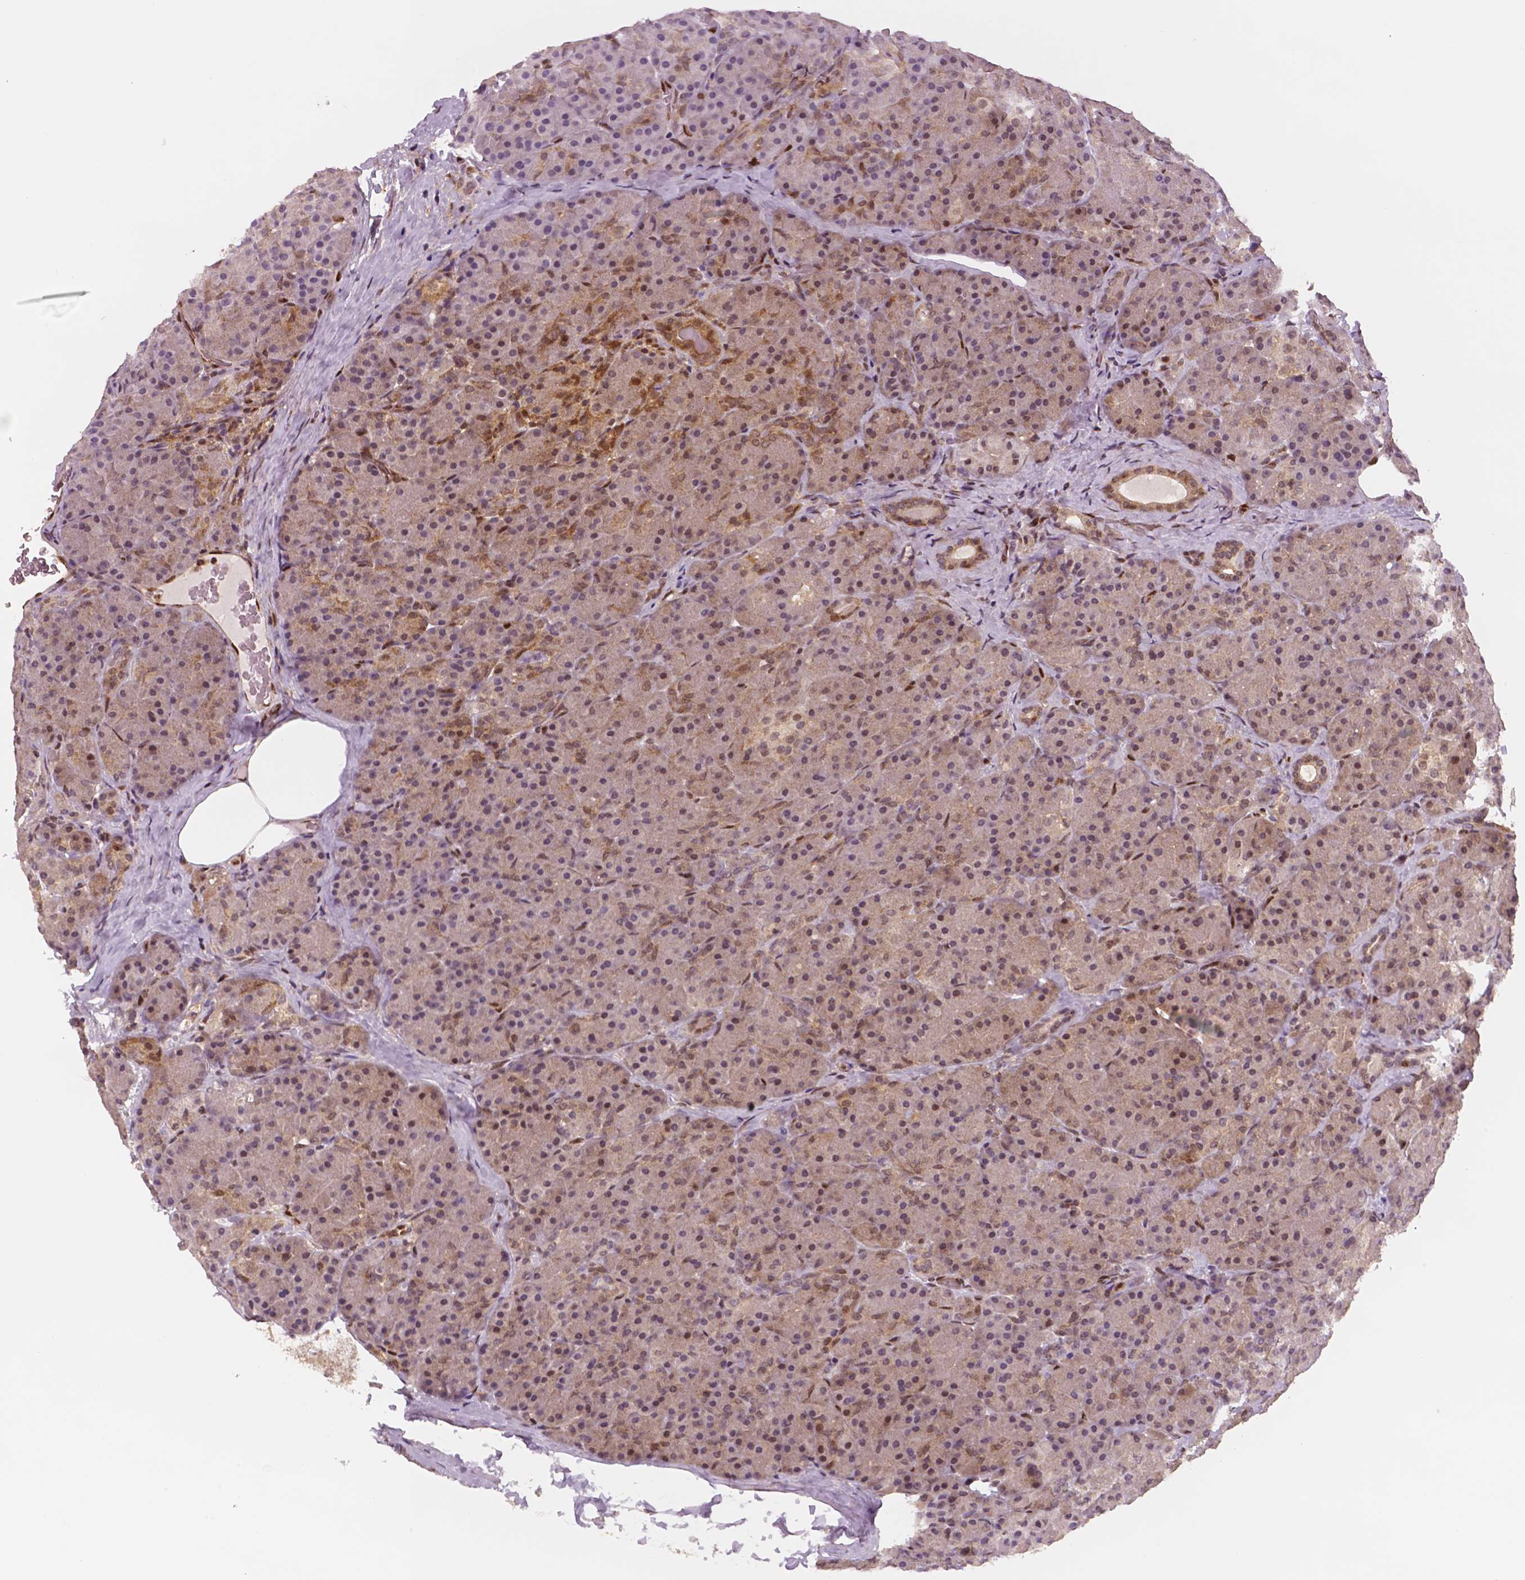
{"staining": {"intensity": "moderate", "quantity": "25%-75%", "location": "cytoplasmic/membranous,nuclear"}, "tissue": "pancreas", "cell_type": "Exocrine glandular cells", "image_type": "normal", "snomed": [{"axis": "morphology", "description": "Normal tissue, NOS"}, {"axis": "topography", "description": "Pancreas"}], "caption": "Moderate cytoplasmic/membranous,nuclear expression is appreciated in about 25%-75% of exocrine glandular cells in unremarkable pancreas.", "gene": "STAT3", "patient": {"sex": "male", "age": 57}}